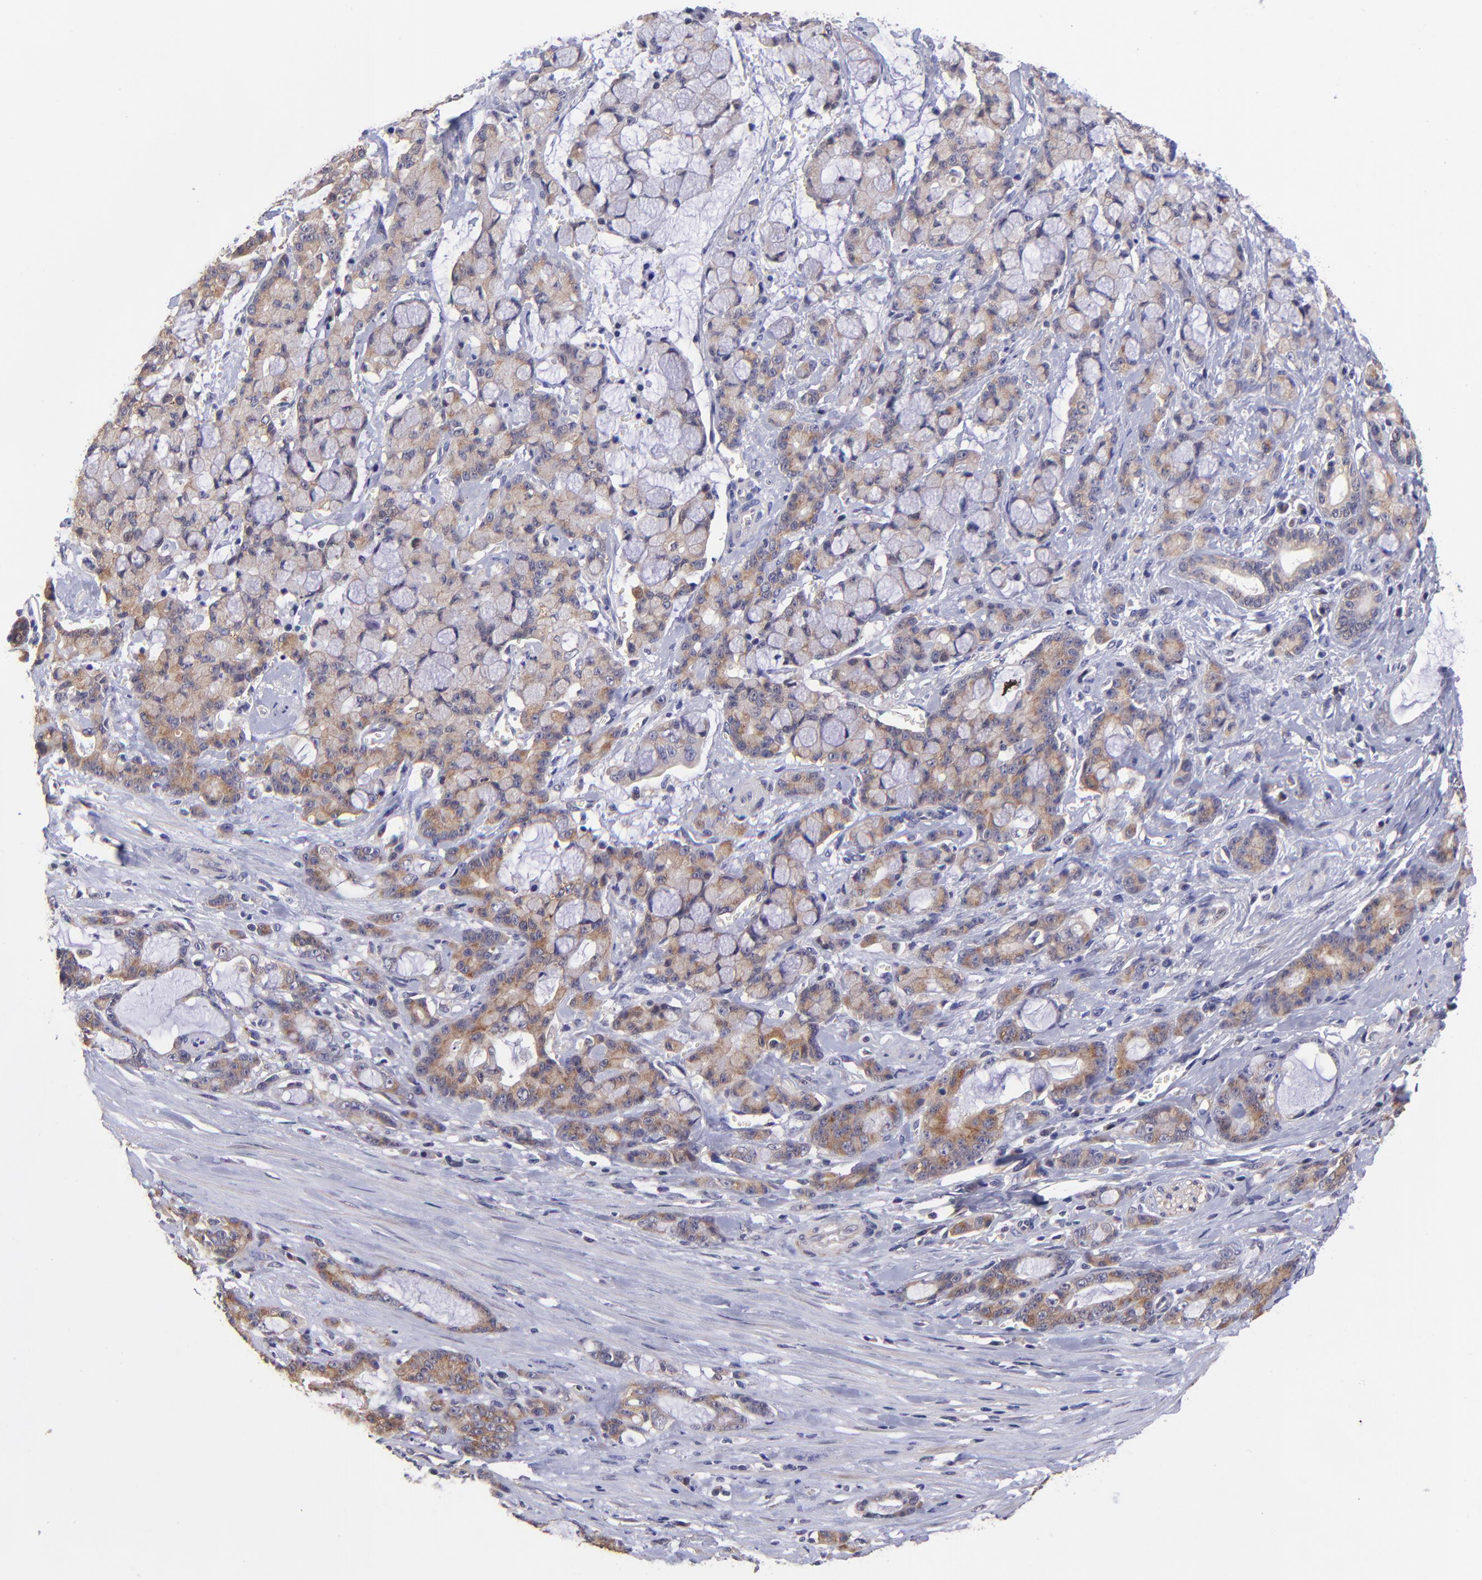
{"staining": {"intensity": "moderate", "quantity": ">75%", "location": "cytoplasmic/membranous"}, "tissue": "pancreatic cancer", "cell_type": "Tumor cells", "image_type": "cancer", "snomed": [{"axis": "morphology", "description": "Adenocarcinoma, NOS"}, {"axis": "topography", "description": "Pancreas"}], "caption": "IHC histopathology image of neoplastic tissue: human pancreatic adenocarcinoma stained using IHC demonstrates medium levels of moderate protein expression localized specifically in the cytoplasmic/membranous of tumor cells, appearing as a cytoplasmic/membranous brown color.", "gene": "NSF", "patient": {"sex": "female", "age": 73}}